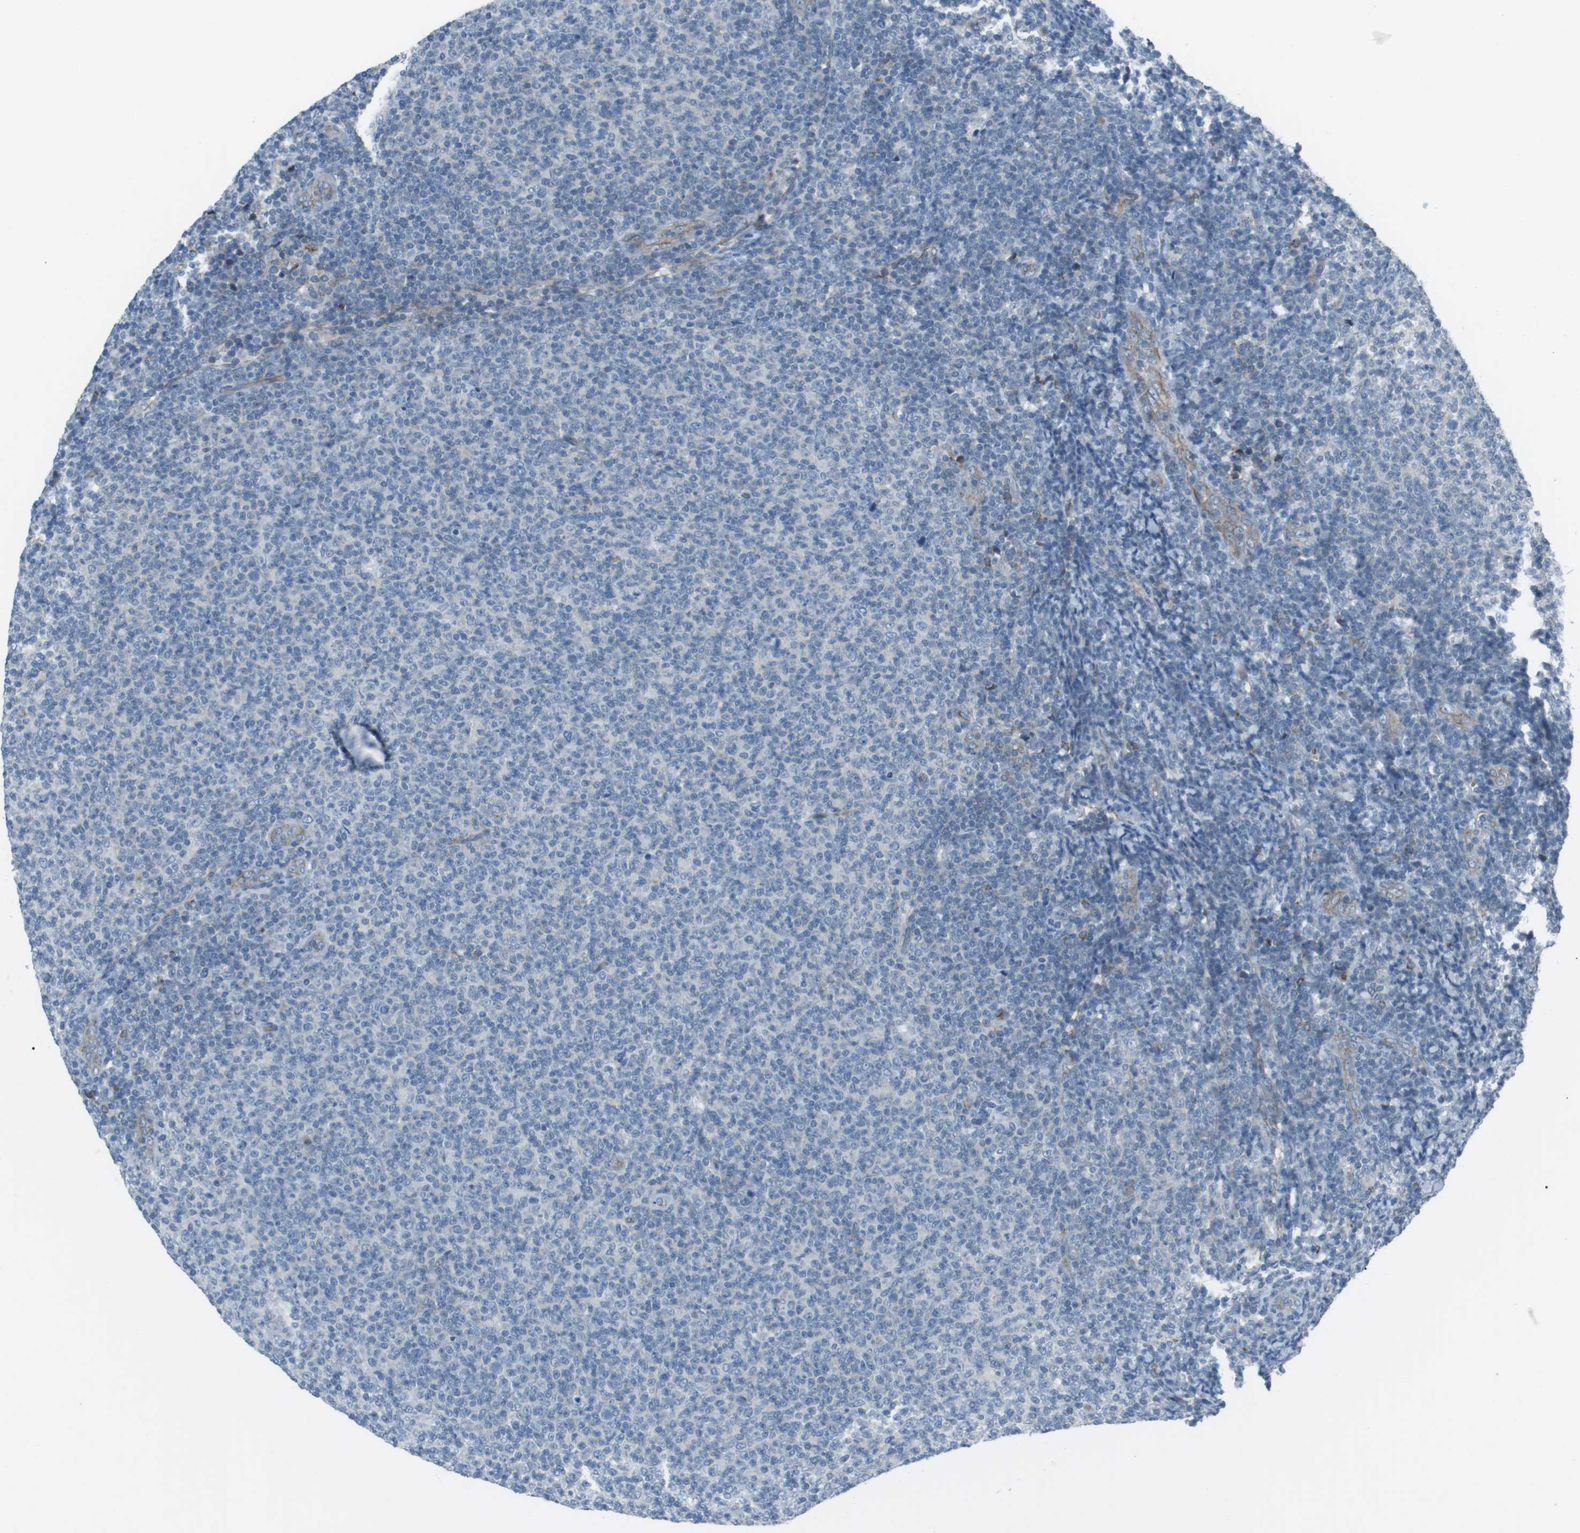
{"staining": {"intensity": "negative", "quantity": "none", "location": "none"}, "tissue": "lymphoma", "cell_type": "Tumor cells", "image_type": "cancer", "snomed": [{"axis": "morphology", "description": "Malignant lymphoma, non-Hodgkin's type, Low grade"}, {"axis": "topography", "description": "Lymph node"}], "caption": "High power microscopy image of an immunohistochemistry micrograph of low-grade malignant lymphoma, non-Hodgkin's type, revealing no significant staining in tumor cells. (Brightfield microscopy of DAB (3,3'-diaminobenzidine) immunohistochemistry at high magnification).", "gene": "SPTA1", "patient": {"sex": "male", "age": 66}}